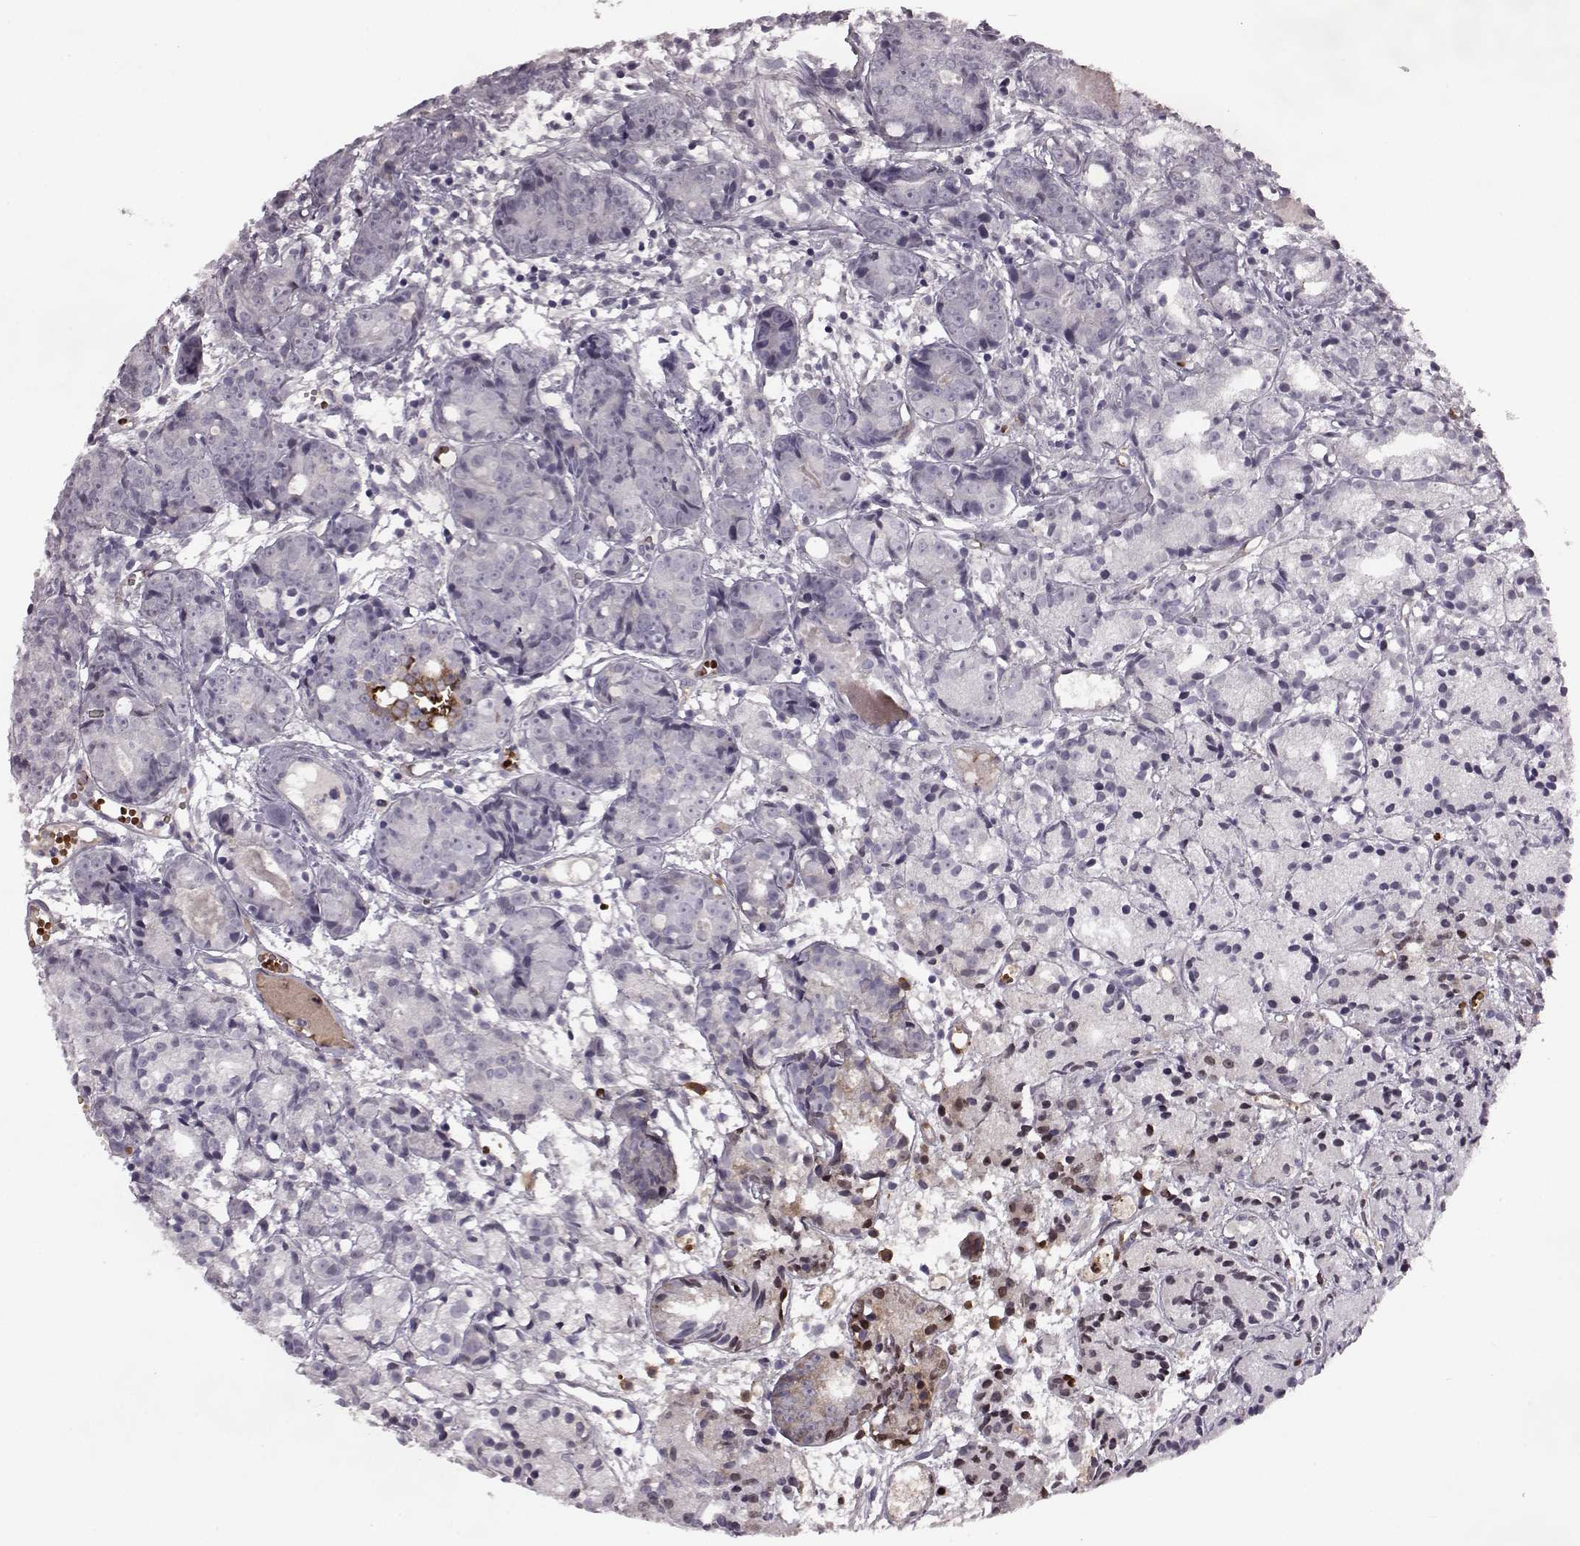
{"staining": {"intensity": "negative", "quantity": "none", "location": "none"}, "tissue": "prostate cancer", "cell_type": "Tumor cells", "image_type": "cancer", "snomed": [{"axis": "morphology", "description": "Adenocarcinoma, Medium grade"}, {"axis": "topography", "description": "Prostate"}], "caption": "High magnification brightfield microscopy of prostate medium-grade adenocarcinoma stained with DAB (3,3'-diaminobenzidine) (brown) and counterstained with hematoxylin (blue): tumor cells show no significant positivity.", "gene": "PROP1", "patient": {"sex": "male", "age": 74}}